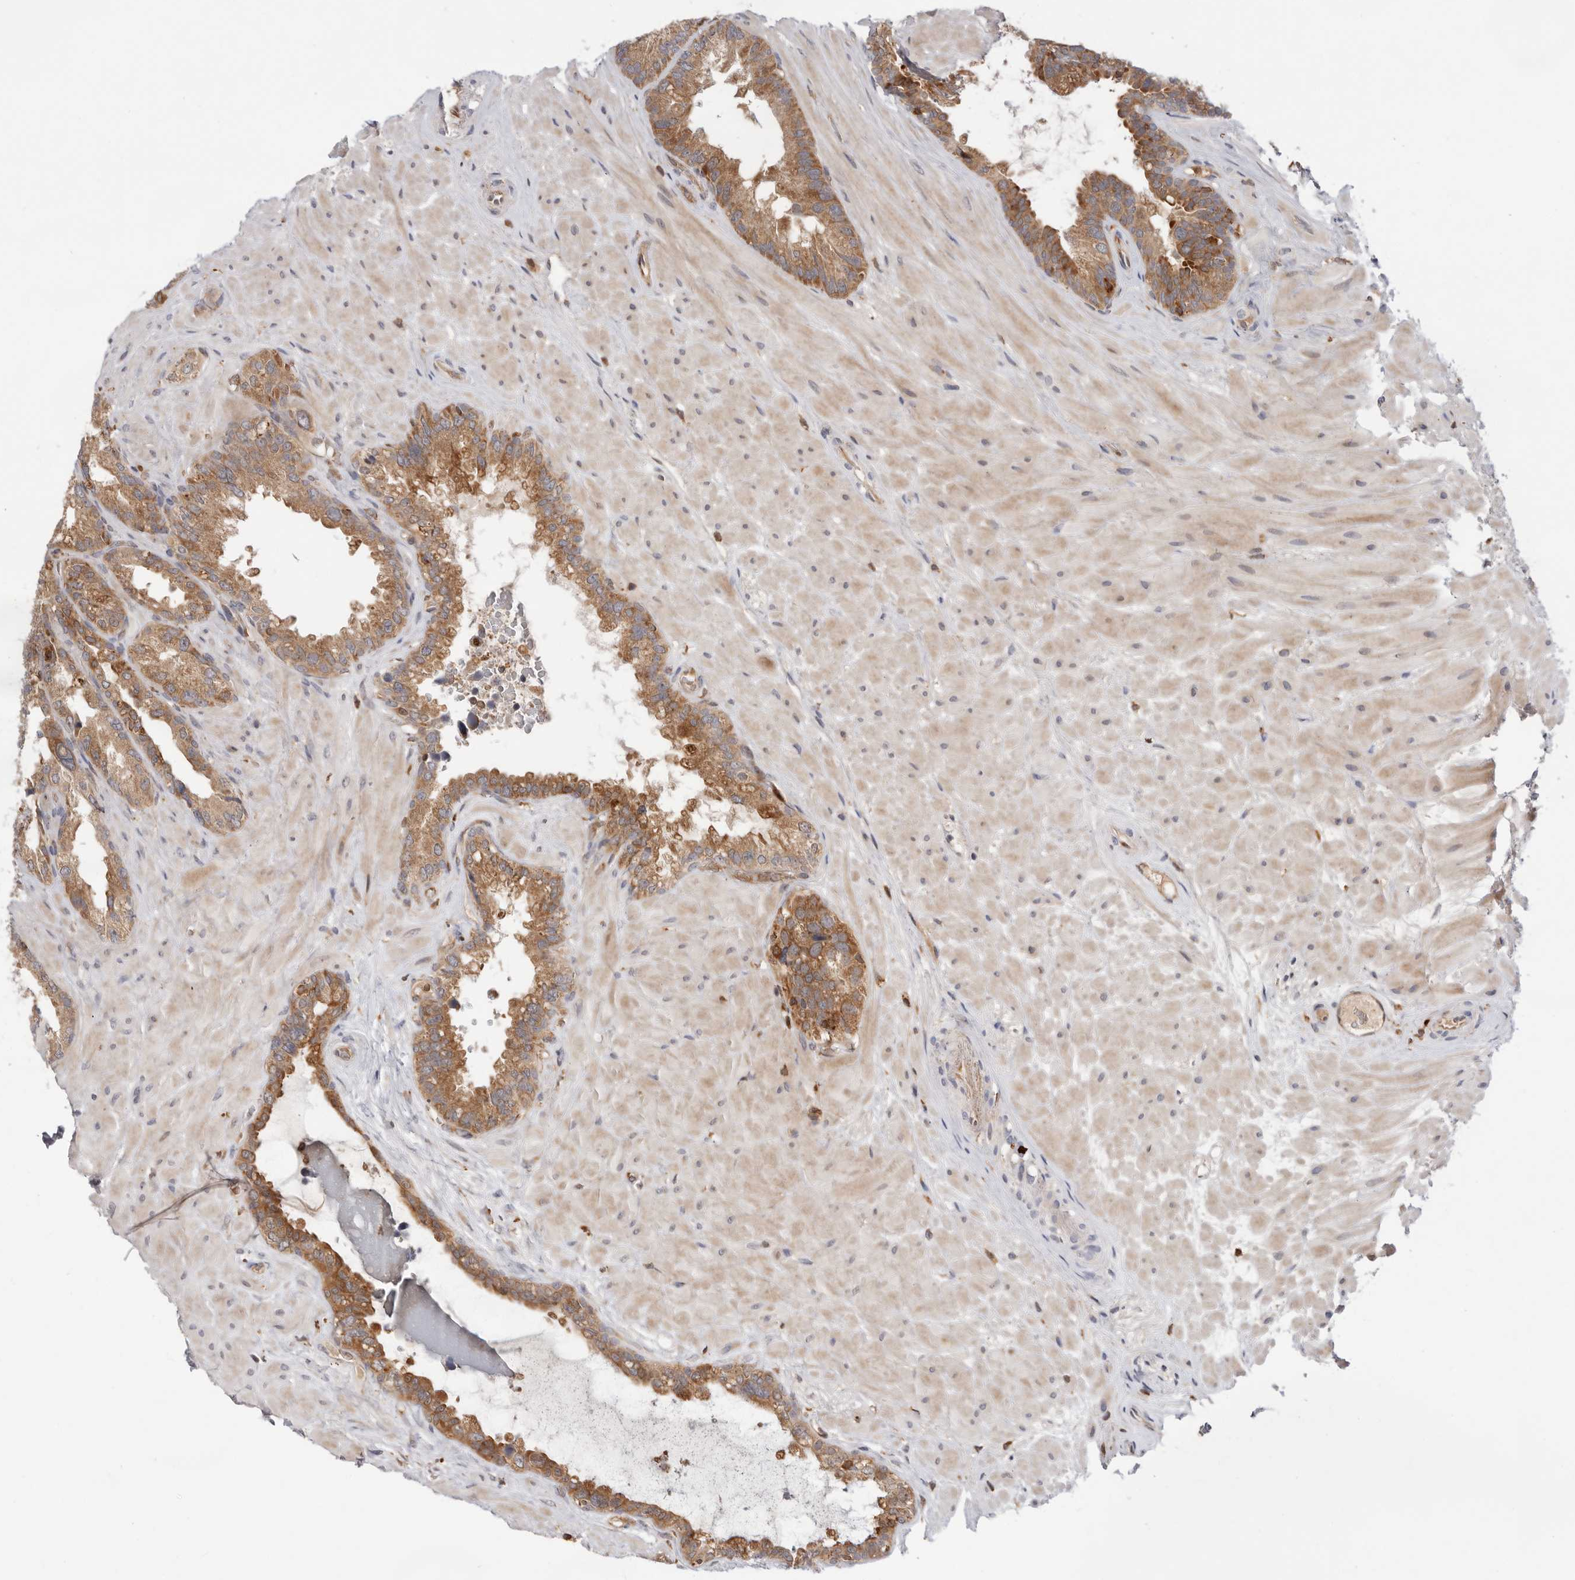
{"staining": {"intensity": "moderate", "quantity": ">75%", "location": "cytoplasmic/membranous"}, "tissue": "seminal vesicle", "cell_type": "Glandular cells", "image_type": "normal", "snomed": [{"axis": "morphology", "description": "Normal tissue, NOS"}, {"axis": "topography", "description": "Seminal veicle"}], "caption": "The immunohistochemical stain labels moderate cytoplasmic/membranous expression in glandular cells of benign seminal vesicle. (DAB (3,3'-diaminobenzidine) = brown stain, brightfield microscopy at high magnification).", "gene": "RNF213", "patient": {"sex": "male", "age": 80}}